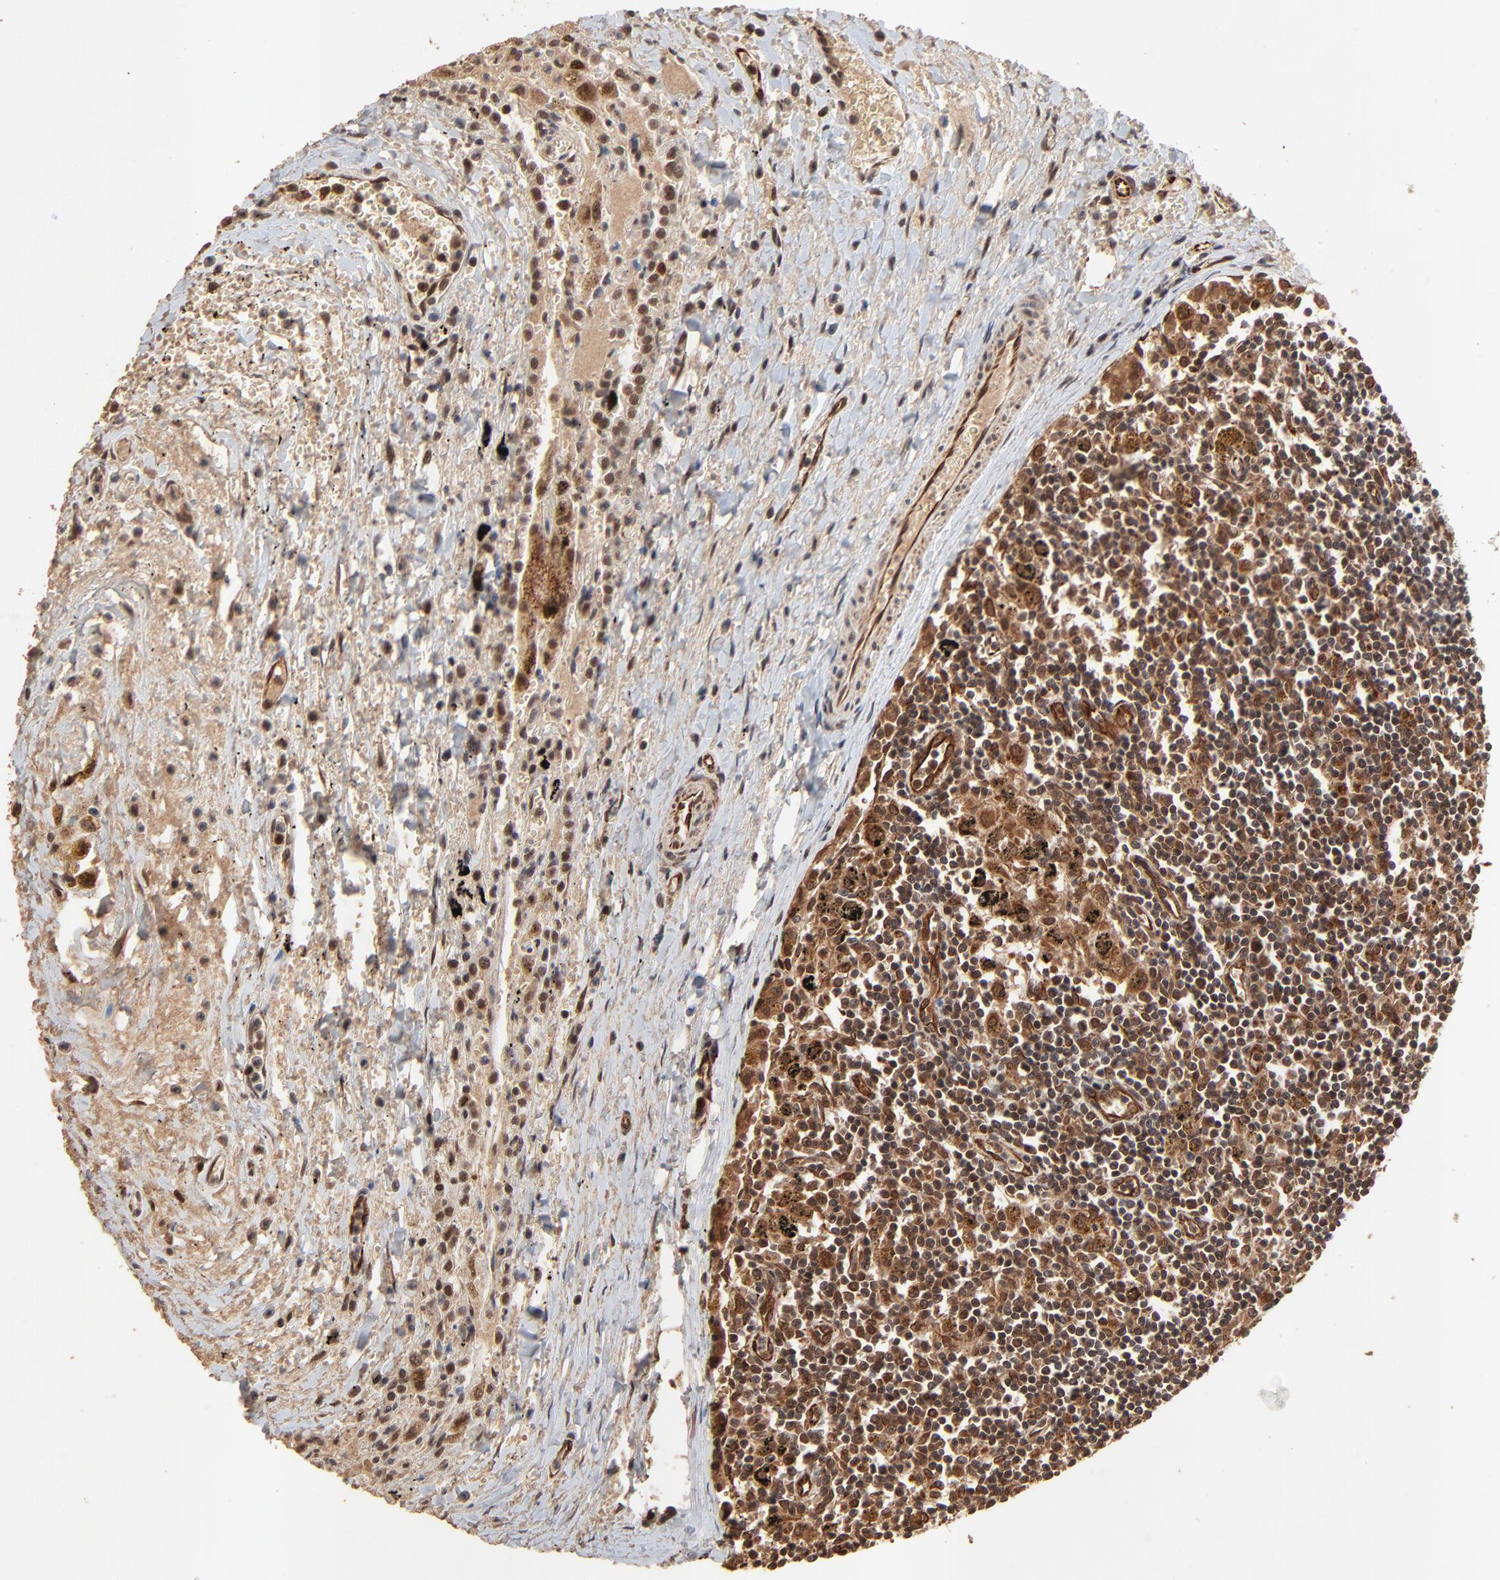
{"staining": {"intensity": "moderate", "quantity": ">75%", "location": "cytoplasmic/membranous,nuclear"}, "tissue": "carcinoid", "cell_type": "Tumor cells", "image_type": "cancer", "snomed": [{"axis": "morphology", "description": "Carcinoid, malignant, NOS"}, {"axis": "topography", "description": "Bronchus"}], "caption": "Moderate cytoplasmic/membranous and nuclear protein expression is identified in approximately >75% of tumor cells in carcinoid.", "gene": "FAM227A", "patient": {"sex": "male", "age": 55}}